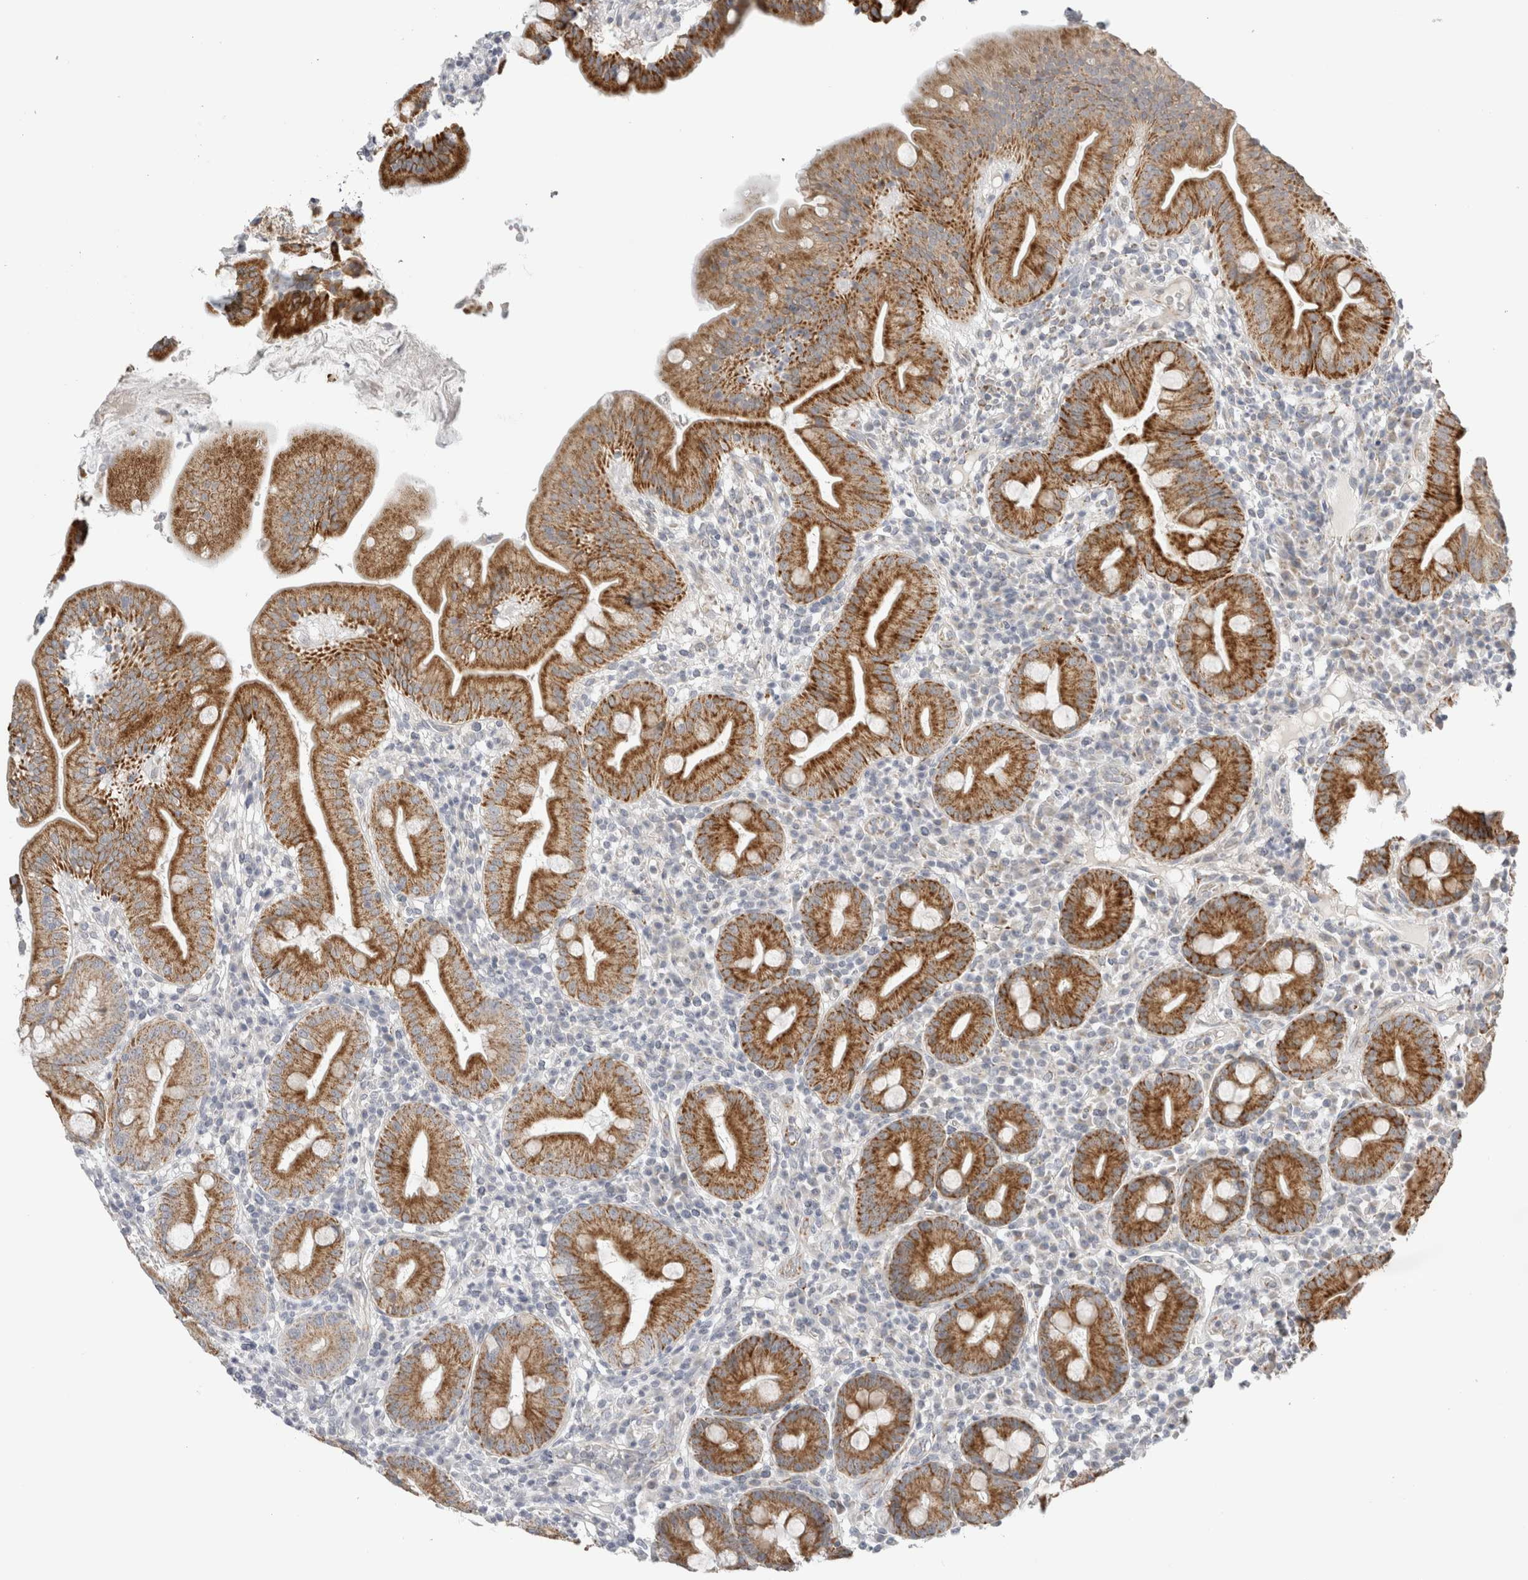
{"staining": {"intensity": "strong", "quantity": ">75%", "location": "cytoplasmic/membranous"}, "tissue": "duodenum", "cell_type": "Glandular cells", "image_type": "normal", "snomed": [{"axis": "morphology", "description": "Normal tissue, NOS"}, {"axis": "topography", "description": "Duodenum"}], "caption": "Brown immunohistochemical staining in unremarkable human duodenum demonstrates strong cytoplasmic/membranous positivity in approximately >75% of glandular cells. Ihc stains the protein of interest in brown and the nuclei are stained blue.", "gene": "FAHD1", "patient": {"sex": "male", "age": 50}}